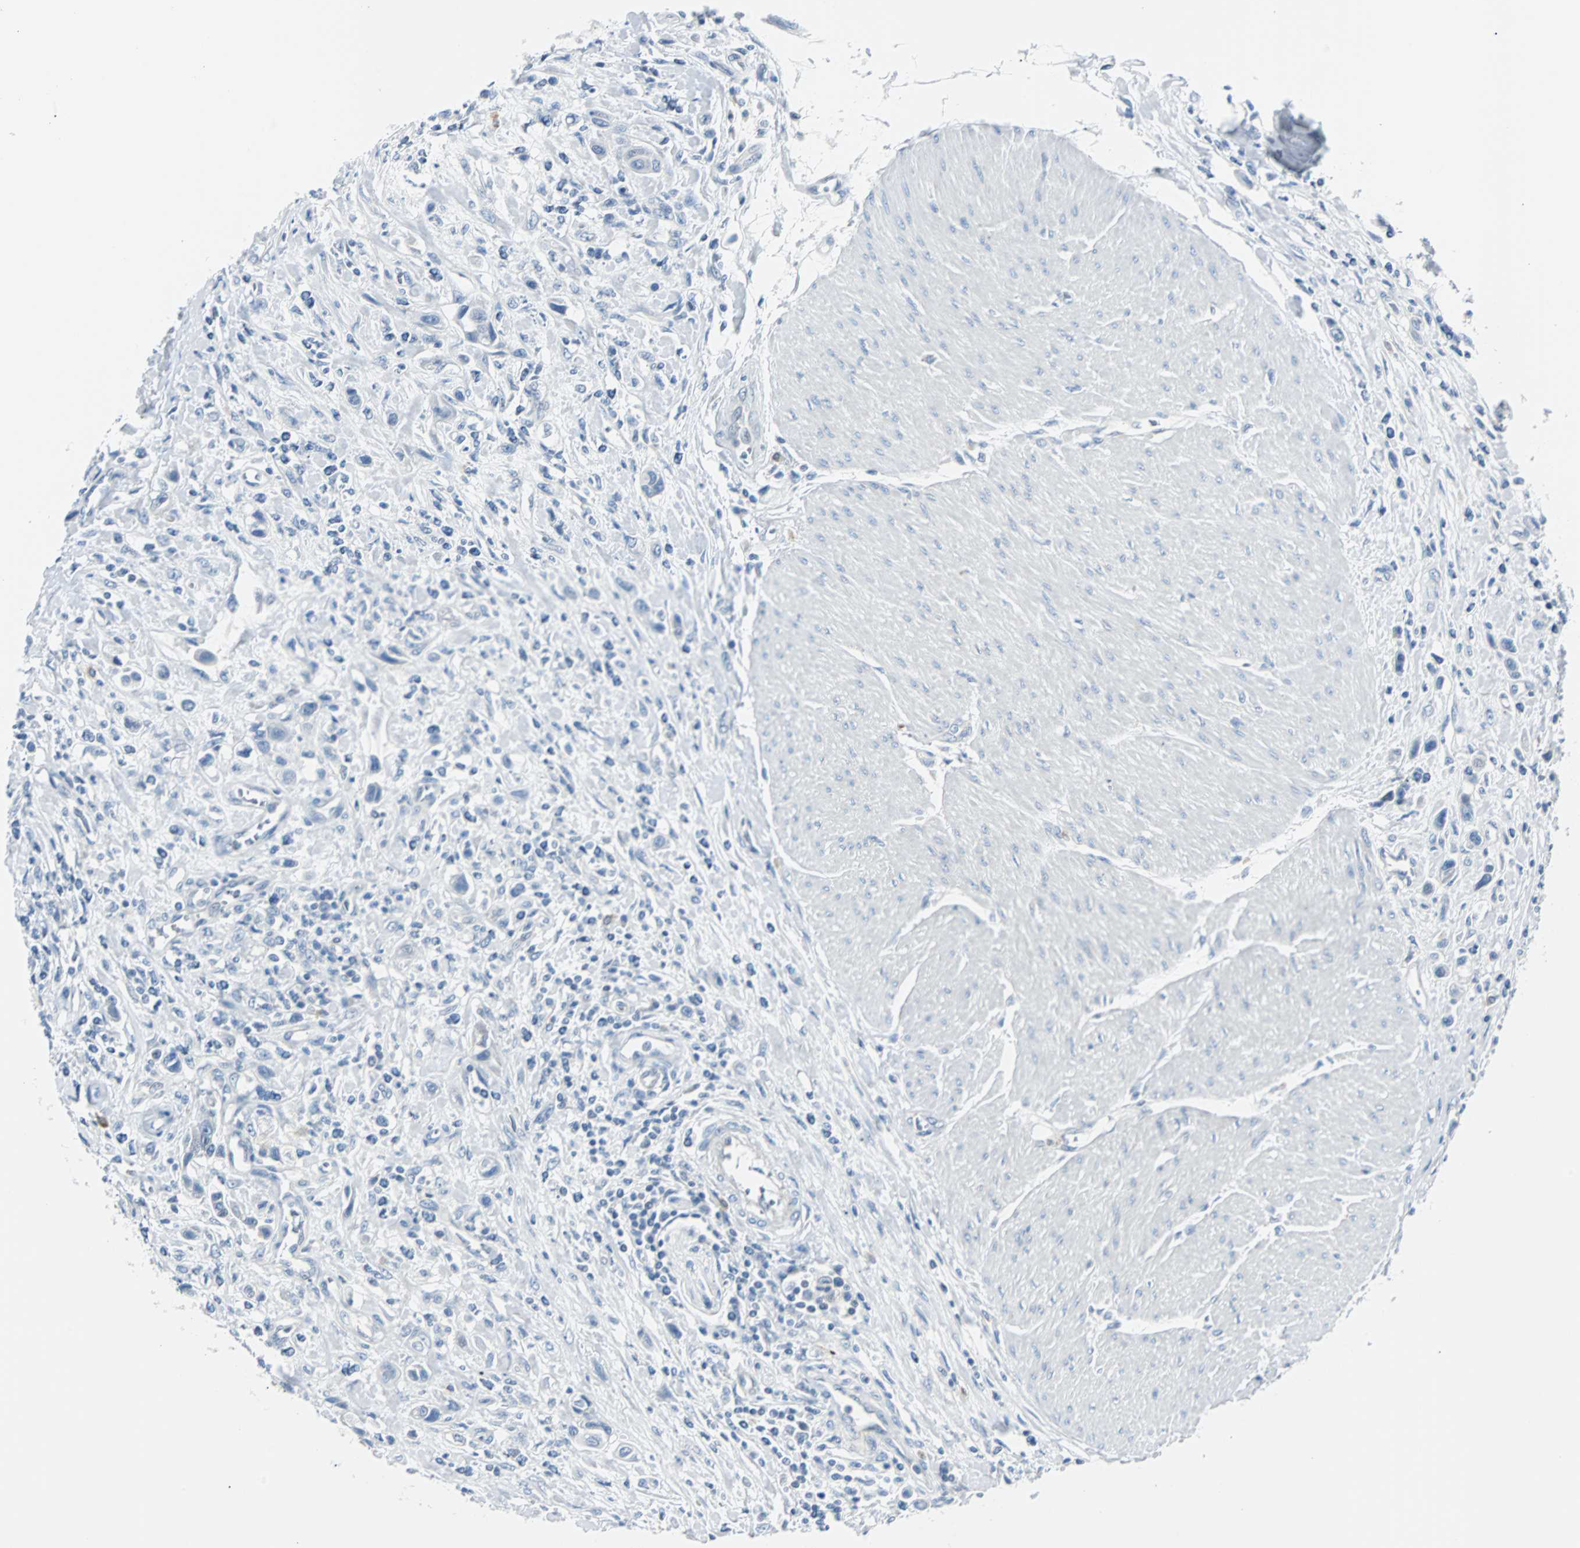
{"staining": {"intensity": "negative", "quantity": "none", "location": "none"}, "tissue": "urothelial cancer", "cell_type": "Tumor cells", "image_type": "cancer", "snomed": [{"axis": "morphology", "description": "Urothelial carcinoma, High grade"}, {"axis": "topography", "description": "Urinary bladder"}], "caption": "There is no significant positivity in tumor cells of urothelial carcinoma (high-grade). The staining was performed using DAB to visualize the protein expression in brown, while the nuclei were stained in blue with hematoxylin (Magnification: 20x).", "gene": "RASA1", "patient": {"sex": "male", "age": 50}}